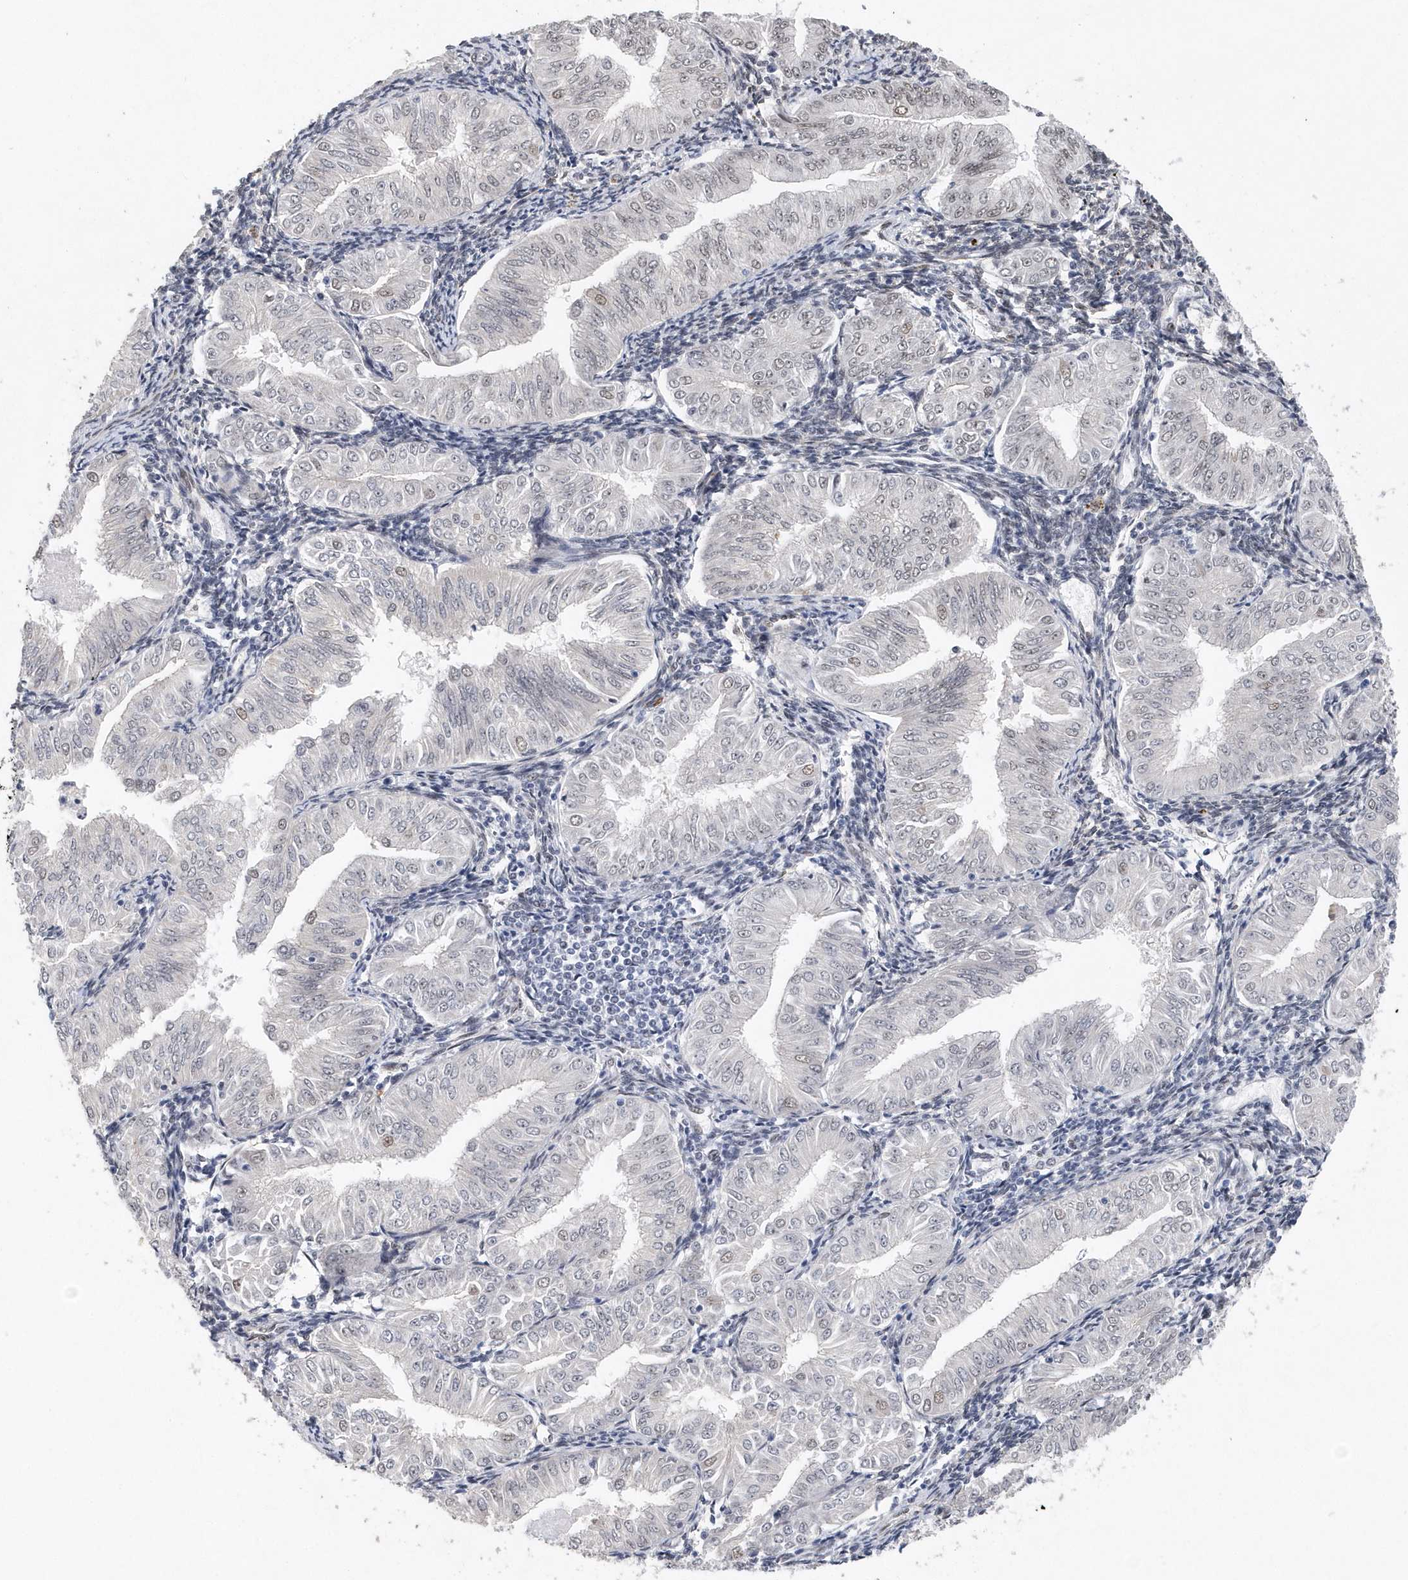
{"staining": {"intensity": "negative", "quantity": "none", "location": "none"}, "tissue": "endometrial cancer", "cell_type": "Tumor cells", "image_type": "cancer", "snomed": [{"axis": "morphology", "description": "Normal tissue, NOS"}, {"axis": "morphology", "description": "Adenocarcinoma, NOS"}, {"axis": "topography", "description": "Endometrium"}], "caption": "This is an immunohistochemistry photomicrograph of endometrial adenocarcinoma. There is no expression in tumor cells.", "gene": "RPP30", "patient": {"sex": "female", "age": 53}}